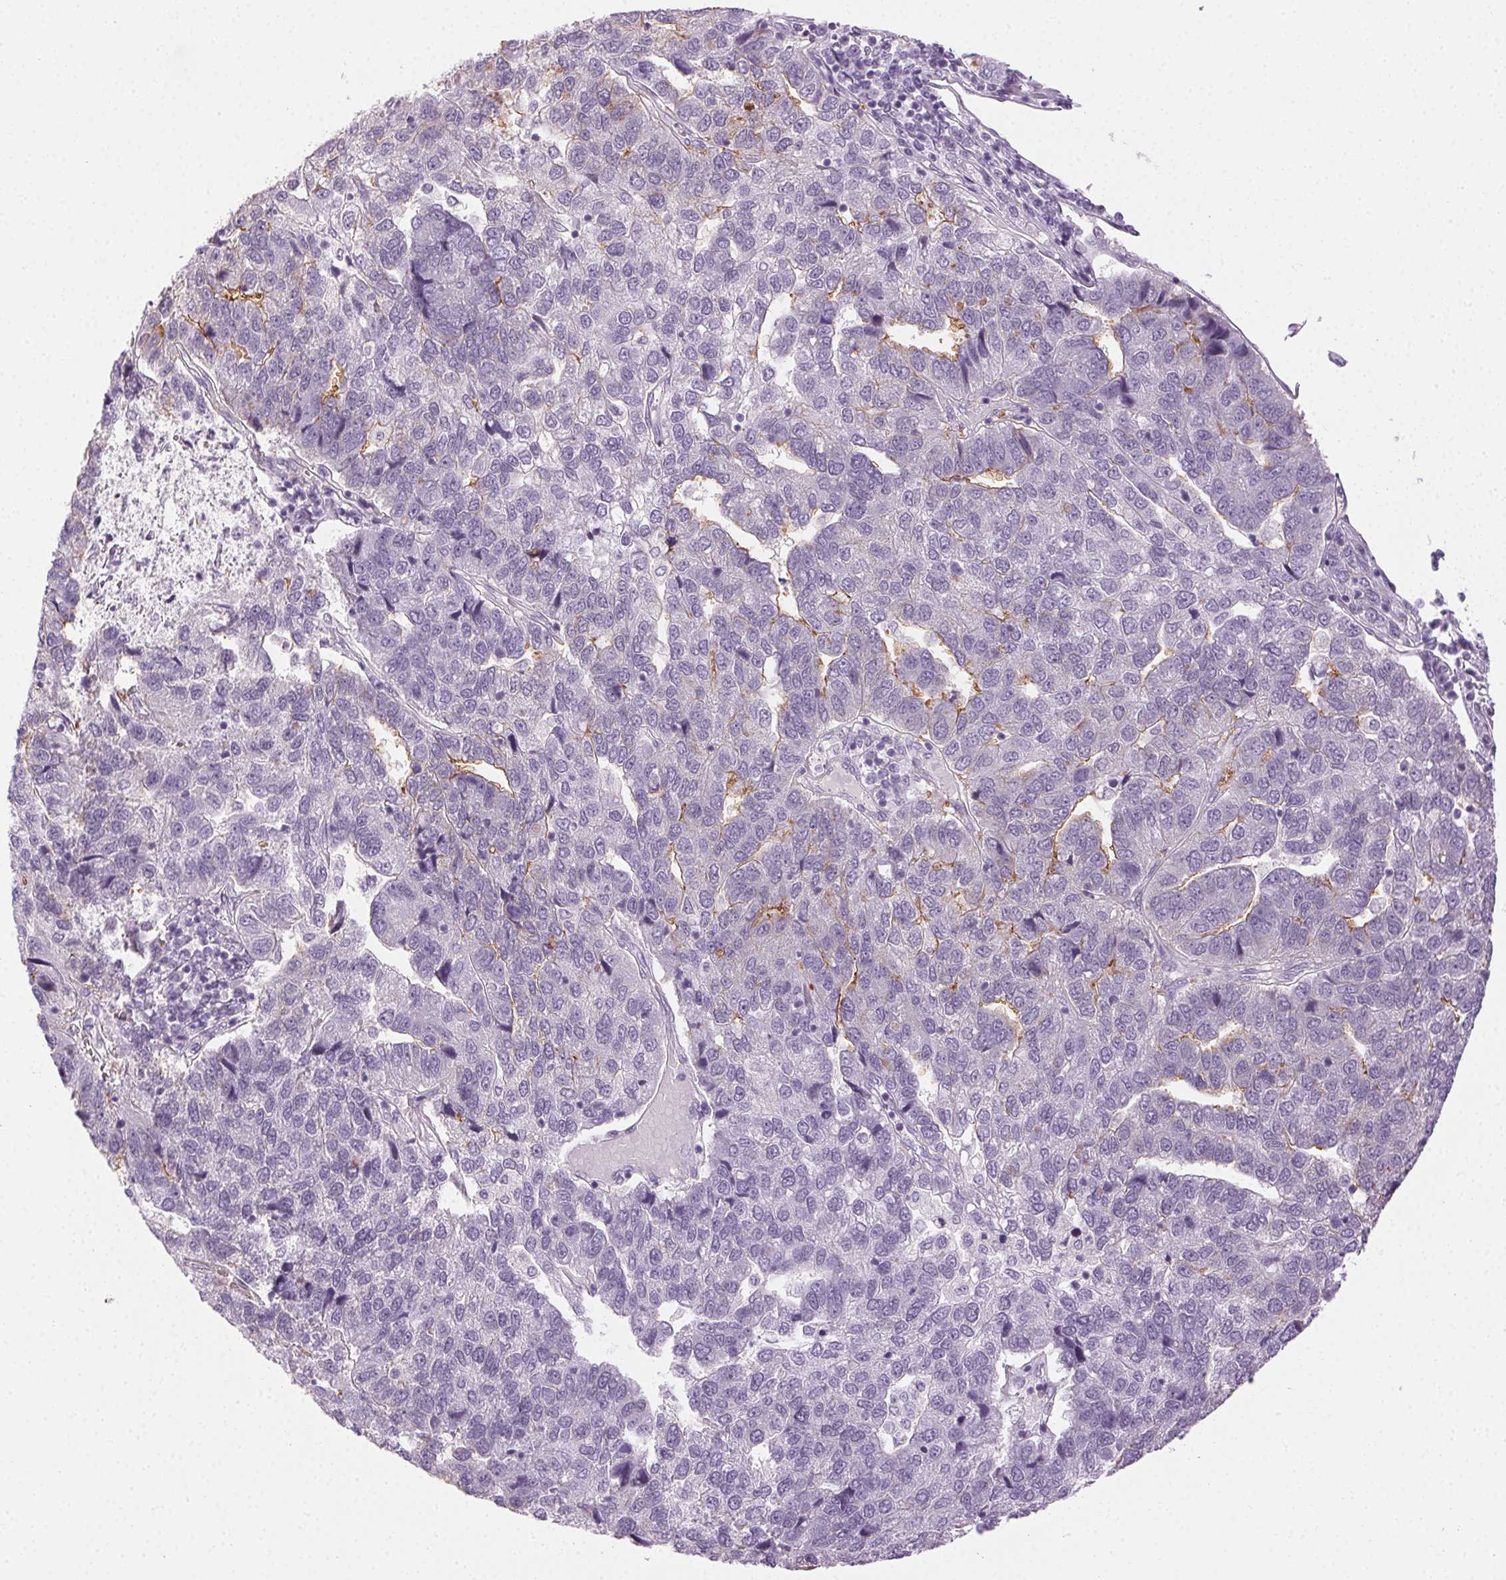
{"staining": {"intensity": "moderate", "quantity": "<25%", "location": "cytoplasmic/membranous"}, "tissue": "pancreatic cancer", "cell_type": "Tumor cells", "image_type": "cancer", "snomed": [{"axis": "morphology", "description": "Adenocarcinoma, NOS"}, {"axis": "topography", "description": "Pancreas"}], "caption": "DAB immunohistochemical staining of pancreatic cancer (adenocarcinoma) exhibits moderate cytoplasmic/membranous protein staining in about <25% of tumor cells.", "gene": "AIF1L", "patient": {"sex": "female", "age": 61}}